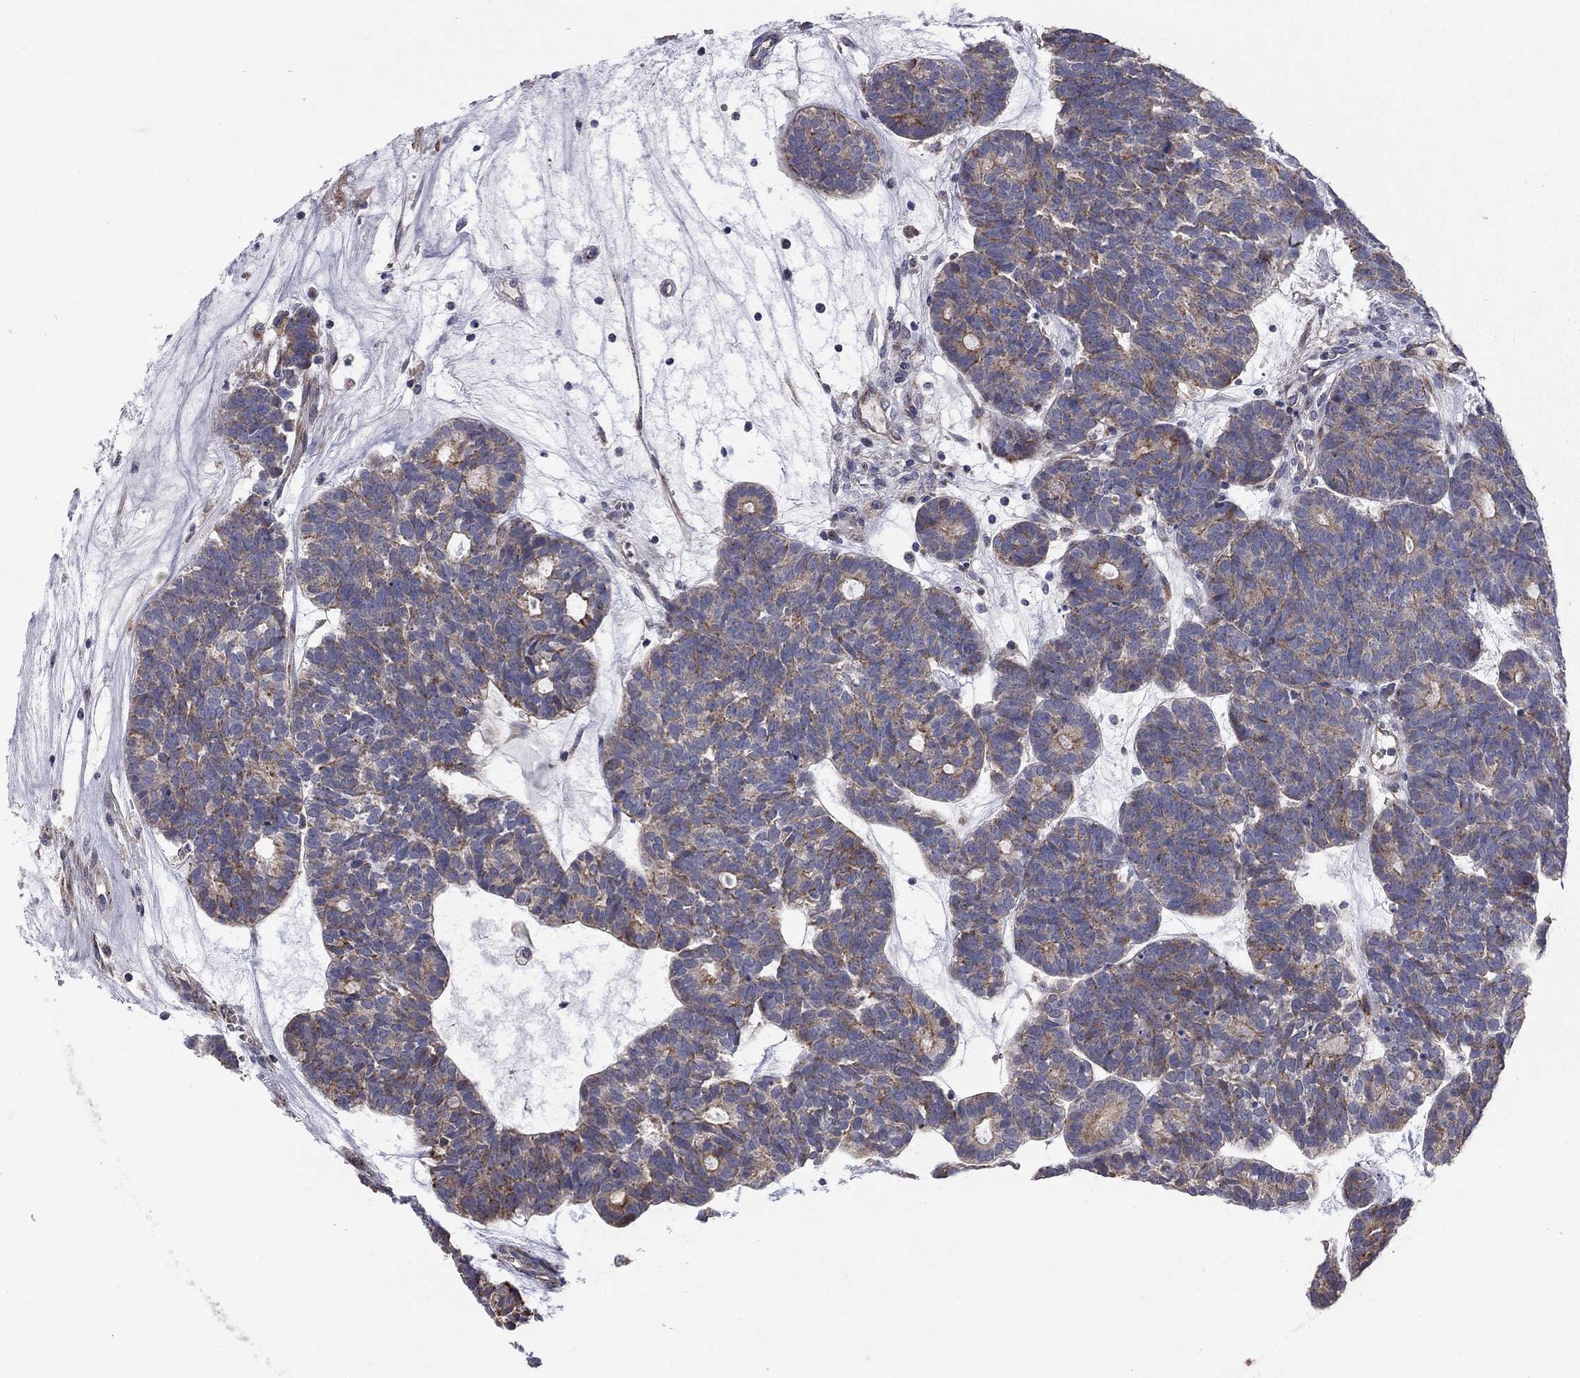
{"staining": {"intensity": "moderate", "quantity": ">75%", "location": "cytoplasmic/membranous"}, "tissue": "head and neck cancer", "cell_type": "Tumor cells", "image_type": "cancer", "snomed": [{"axis": "morphology", "description": "Adenocarcinoma, NOS"}, {"axis": "topography", "description": "Head-Neck"}], "caption": "The micrograph demonstrates staining of head and neck cancer, revealing moderate cytoplasmic/membranous protein staining (brown color) within tumor cells. Nuclei are stained in blue.", "gene": "KANSL1L", "patient": {"sex": "female", "age": 81}}